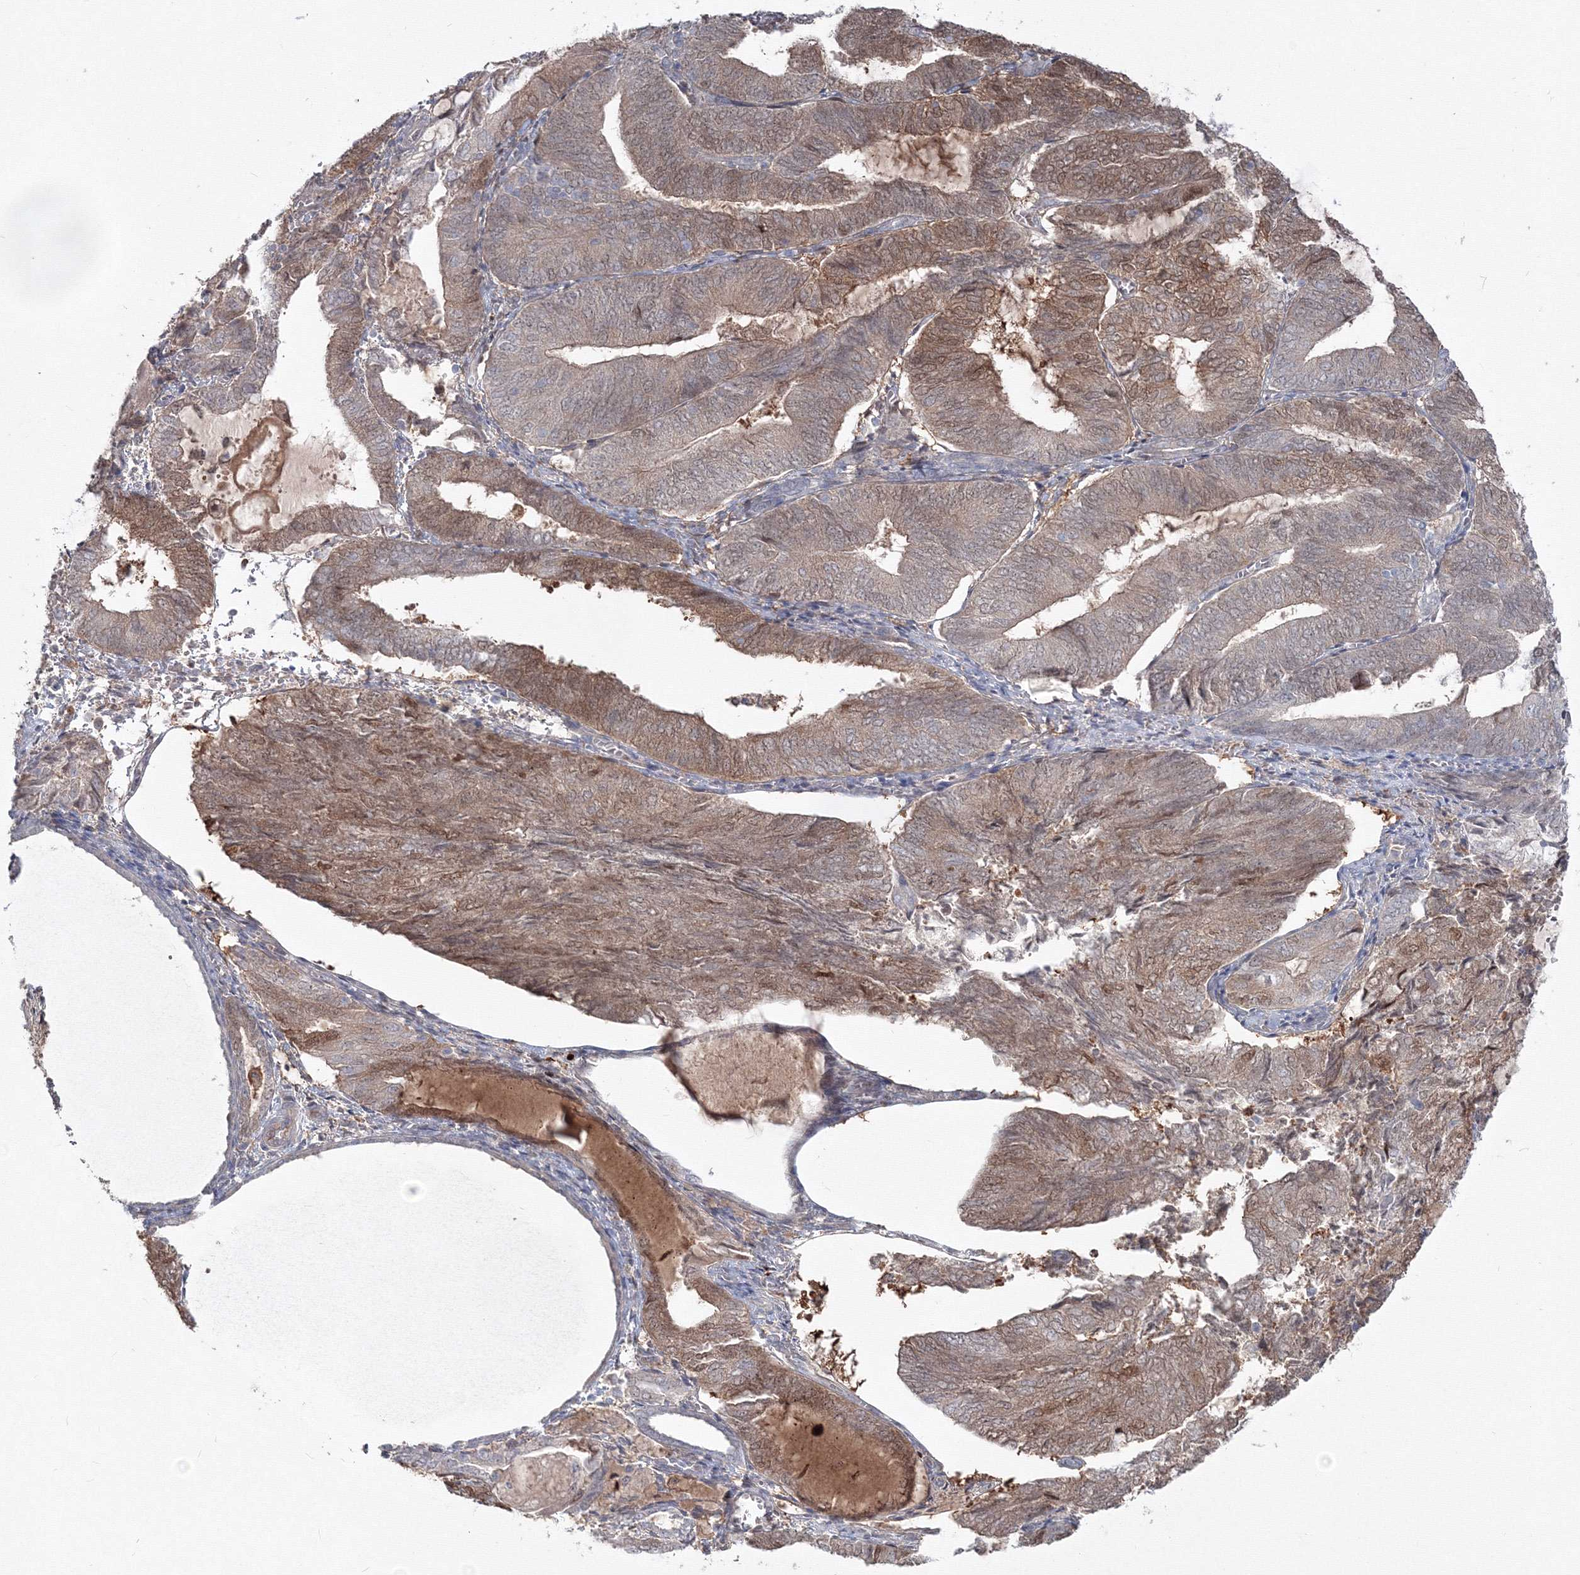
{"staining": {"intensity": "moderate", "quantity": "25%-75%", "location": "cytoplasmic/membranous"}, "tissue": "endometrial cancer", "cell_type": "Tumor cells", "image_type": "cancer", "snomed": [{"axis": "morphology", "description": "Adenocarcinoma, NOS"}, {"axis": "topography", "description": "Endometrium"}], "caption": "An IHC photomicrograph of neoplastic tissue is shown. Protein staining in brown highlights moderate cytoplasmic/membranous positivity in endometrial adenocarcinoma within tumor cells. The protein is stained brown, and the nuclei are stained in blue (DAB (3,3'-diaminobenzidine) IHC with brightfield microscopy, high magnification).", "gene": "MKRN2", "patient": {"sex": "female", "age": 81}}